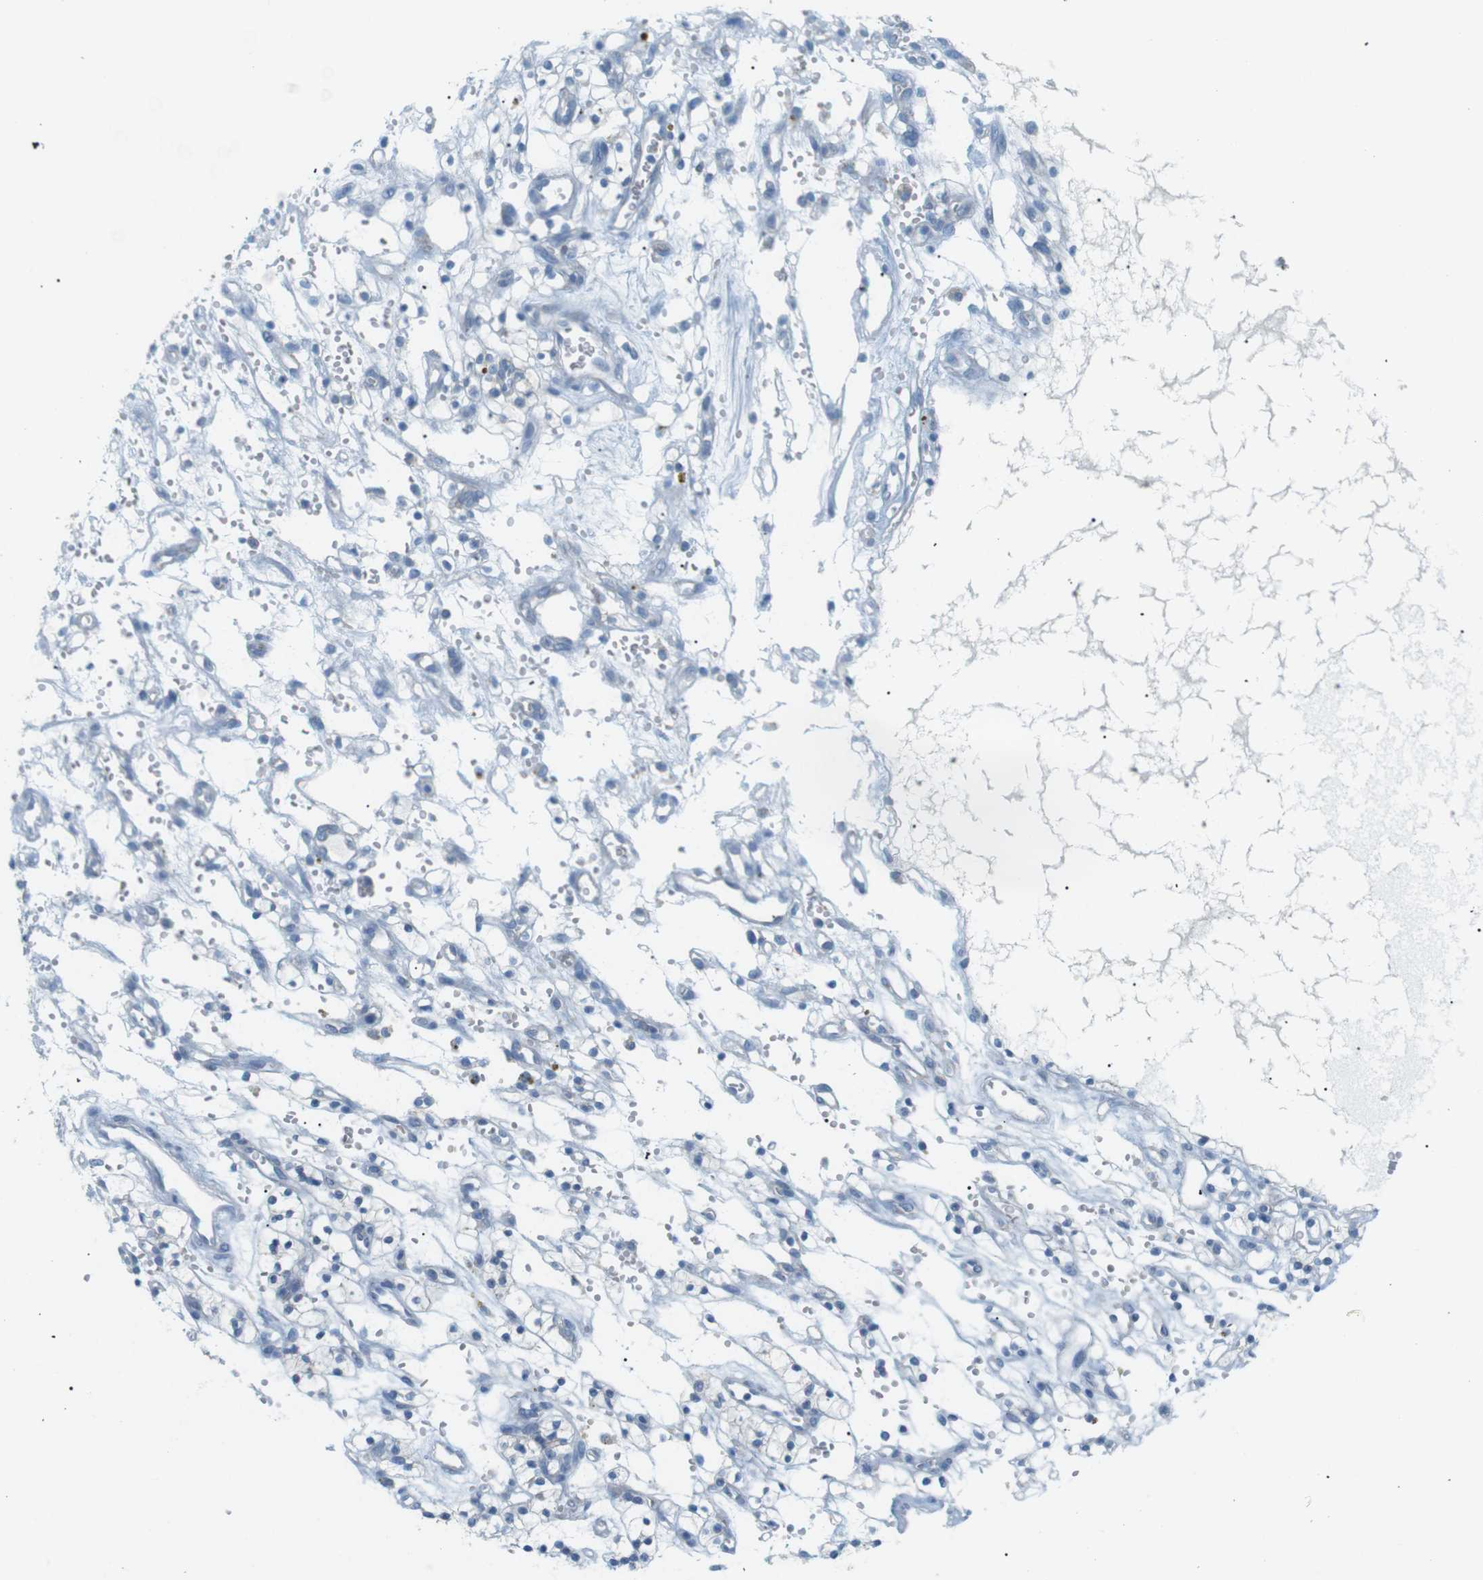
{"staining": {"intensity": "negative", "quantity": "none", "location": "none"}, "tissue": "renal cancer", "cell_type": "Tumor cells", "image_type": "cancer", "snomed": [{"axis": "morphology", "description": "Adenocarcinoma, NOS"}, {"axis": "topography", "description": "Kidney"}], "caption": "This is an IHC histopathology image of human renal cancer (adenocarcinoma). There is no staining in tumor cells.", "gene": "VAMP1", "patient": {"sex": "female", "age": 57}}